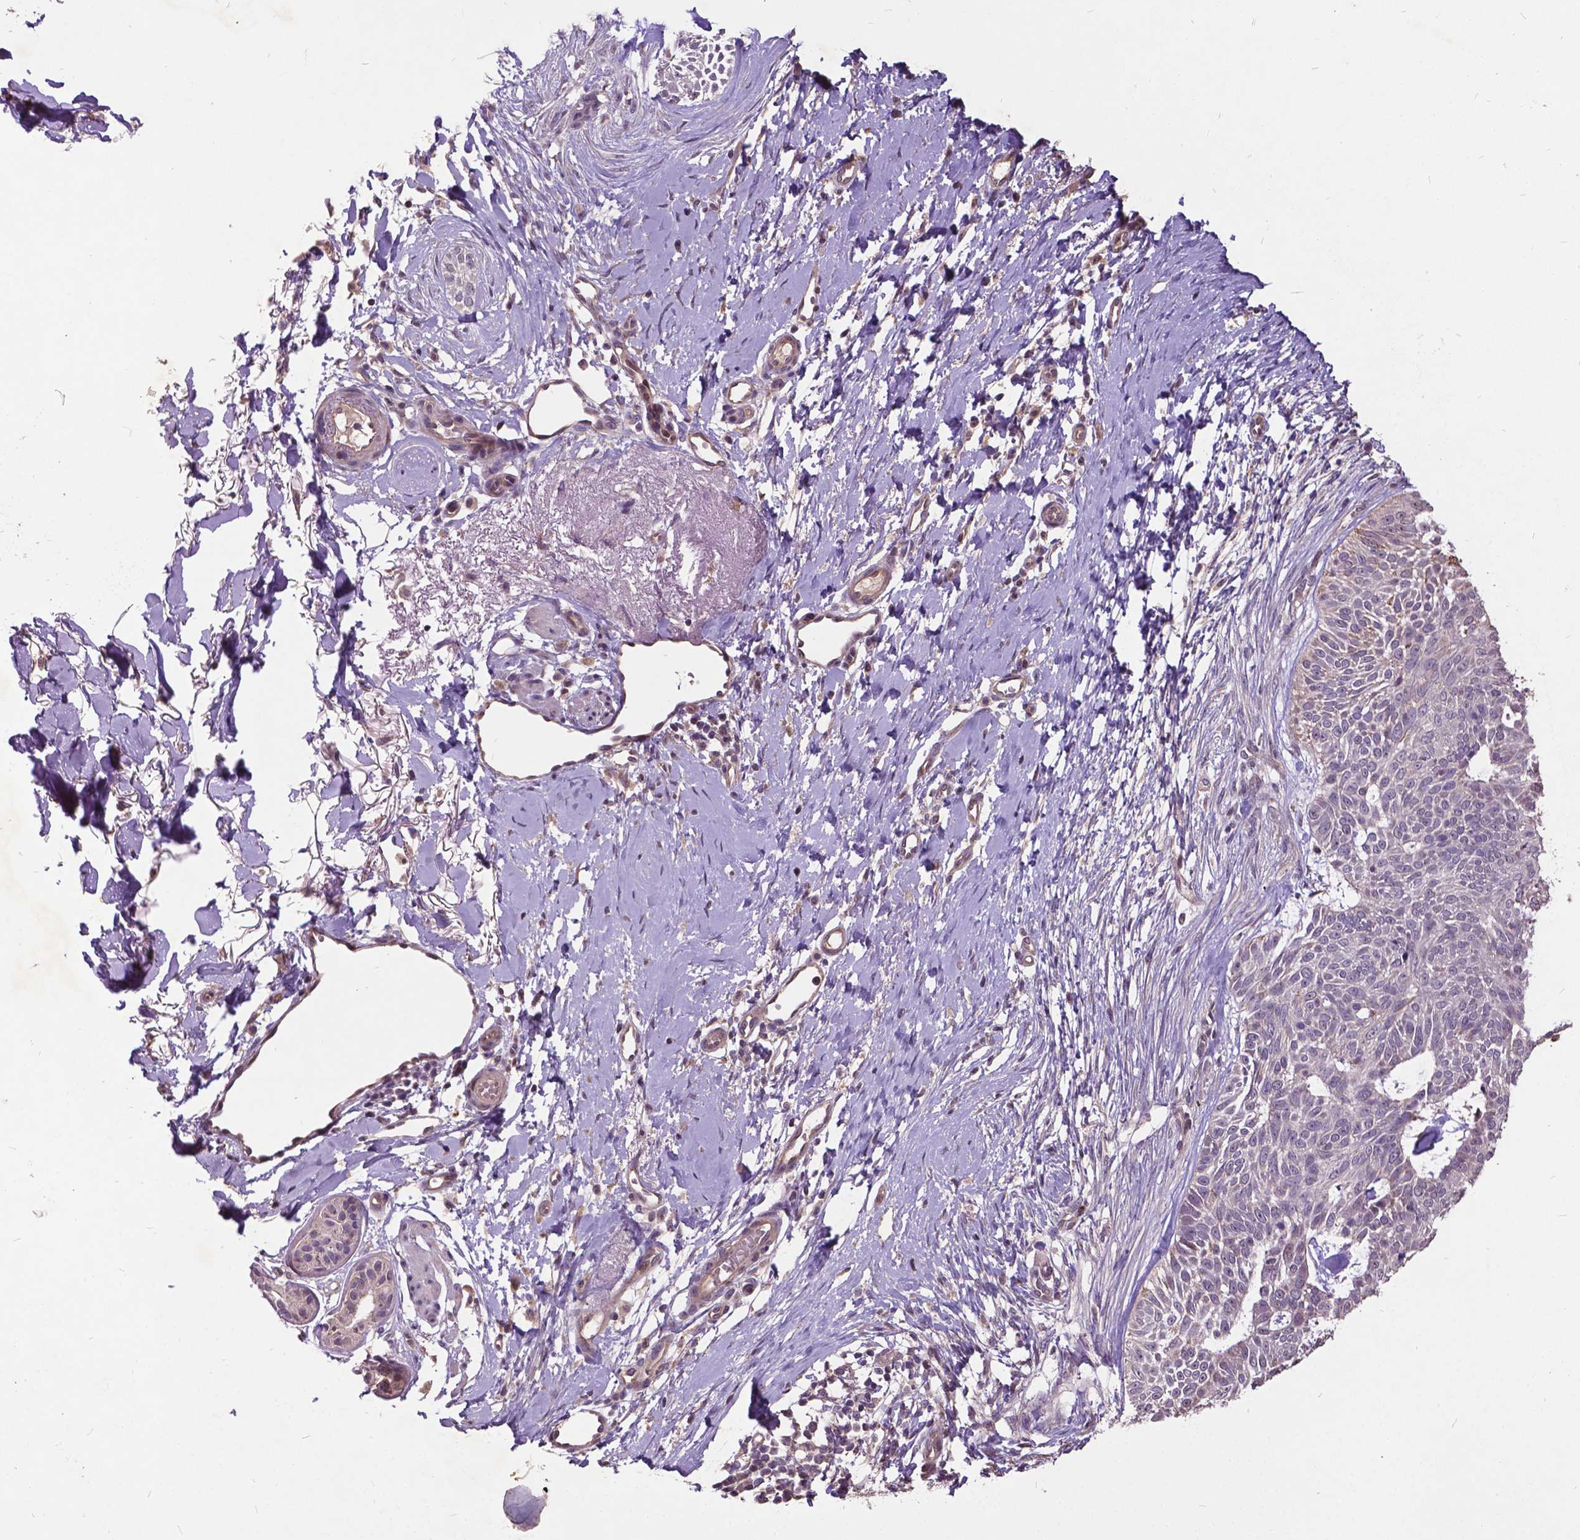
{"staining": {"intensity": "negative", "quantity": "none", "location": "none"}, "tissue": "skin cancer", "cell_type": "Tumor cells", "image_type": "cancer", "snomed": [{"axis": "morphology", "description": "Normal tissue, NOS"}, {"axis": "morphology", "description": "Basal cell carcinoma"}, {"axis": "topography", "description": "Skin"}], "caption": "High magnification brightfield microscopy of skin basal cell carcinoma stained with DAB (3,3'-diaminobenzidine) (brown) and counterstained with hematoxylin (blue): tumor cells show no significant expression. The staining was performed using DAB to visualize the protein expression in brown, while the nuclei were stained in blue with hematoxylin (Magnification: 20x).", "gene": "AP1S3", "patient": {"sex": "male", "age": 84}}